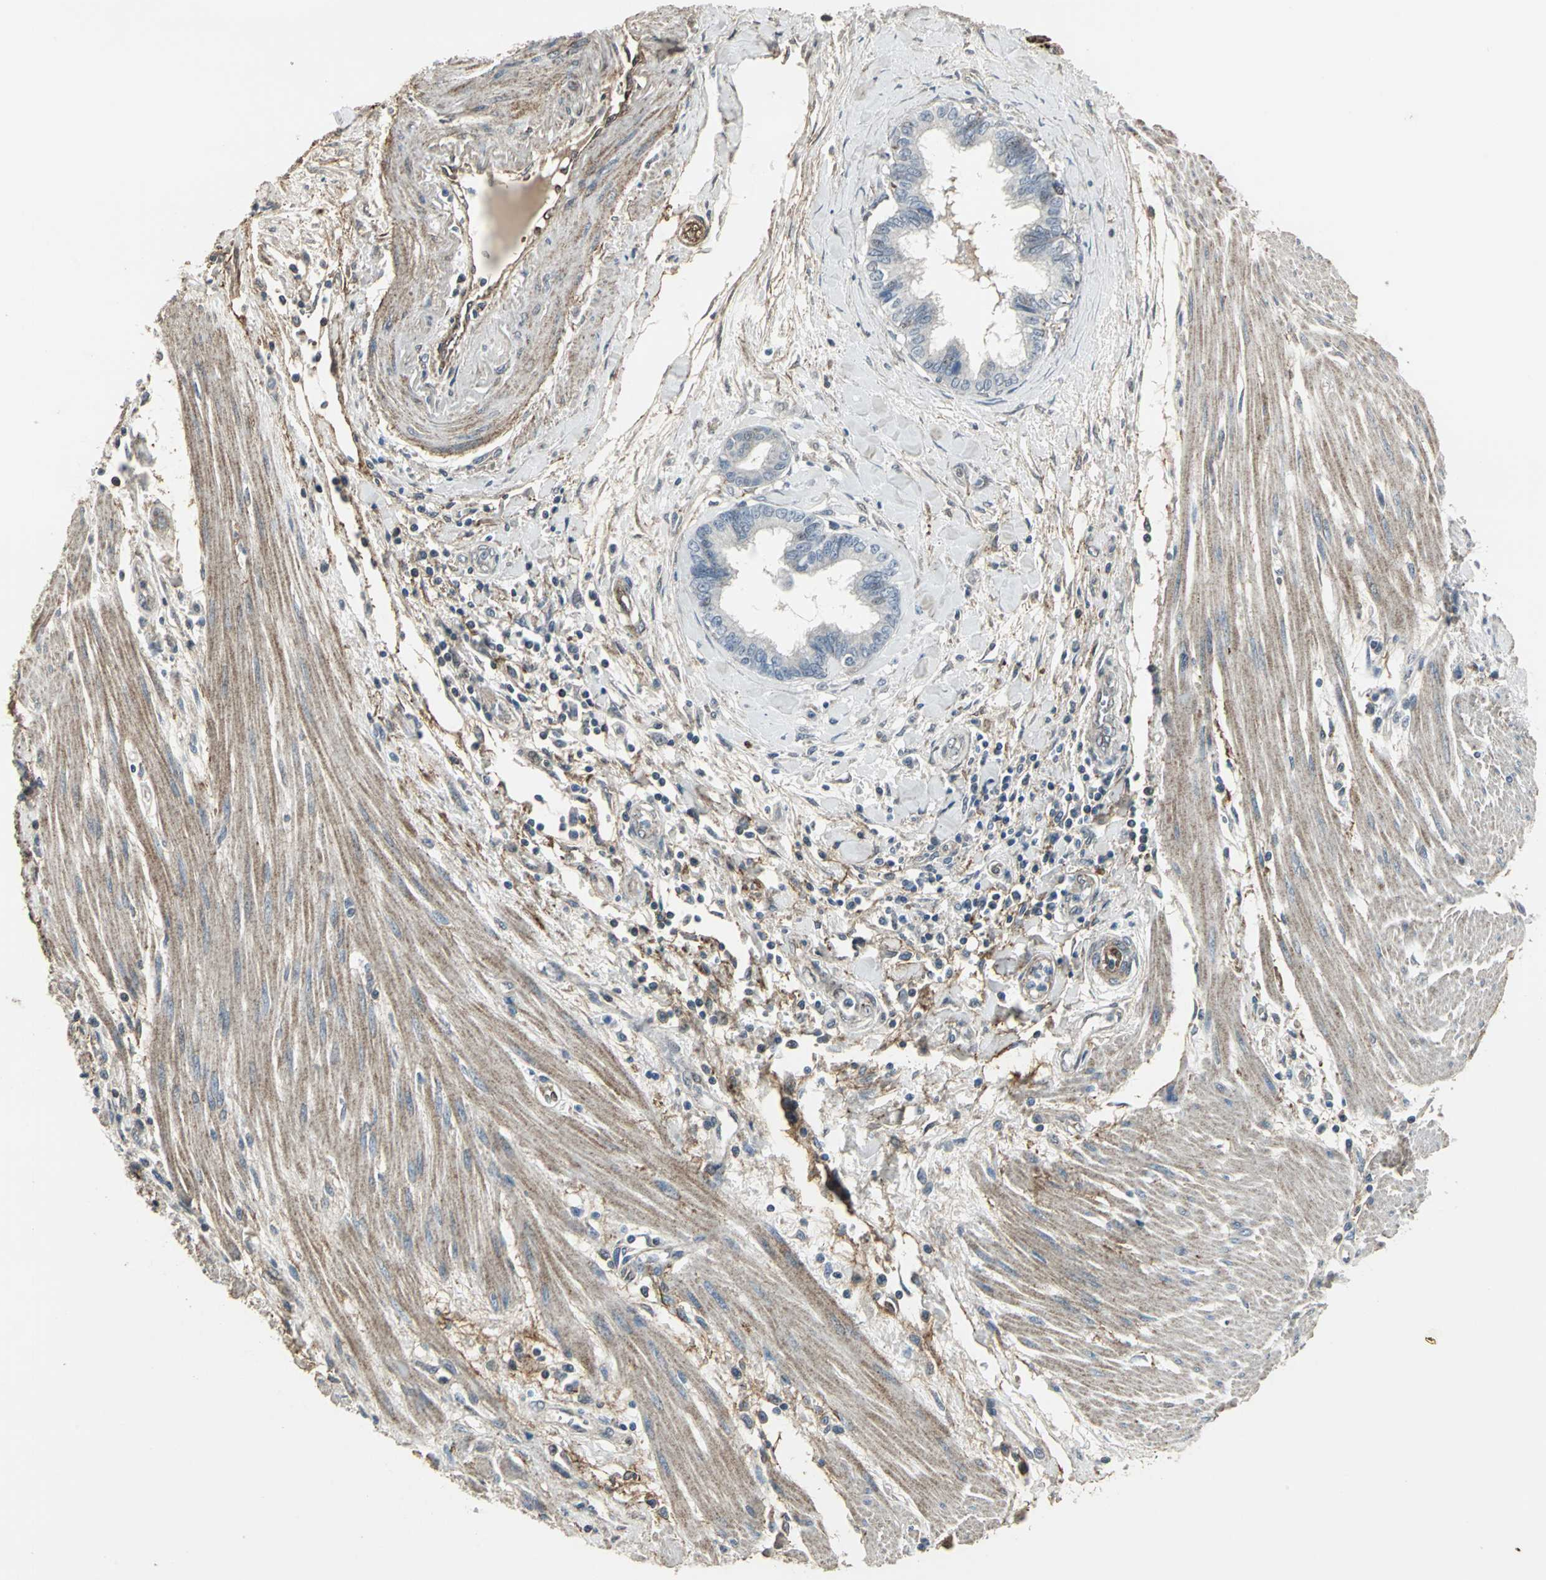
{"staining": {"intensity": "negative", "quantity": "none", "location": "none"}, "tissue": "pancreatic cancer", "cell_type": "Tumor cells", "image_type": "cancer", "snomed": [{"axis": "morphology", "description": "Adenocarcinoma, NOS"}, {"axis": "topography", "description": "Pancreas"}], "caption": "Tumor cells are negative for brown protein staining in pancreatic cancer.", "gene": "DNAJB4", "patient": {"sex": "female", "age": 64}}